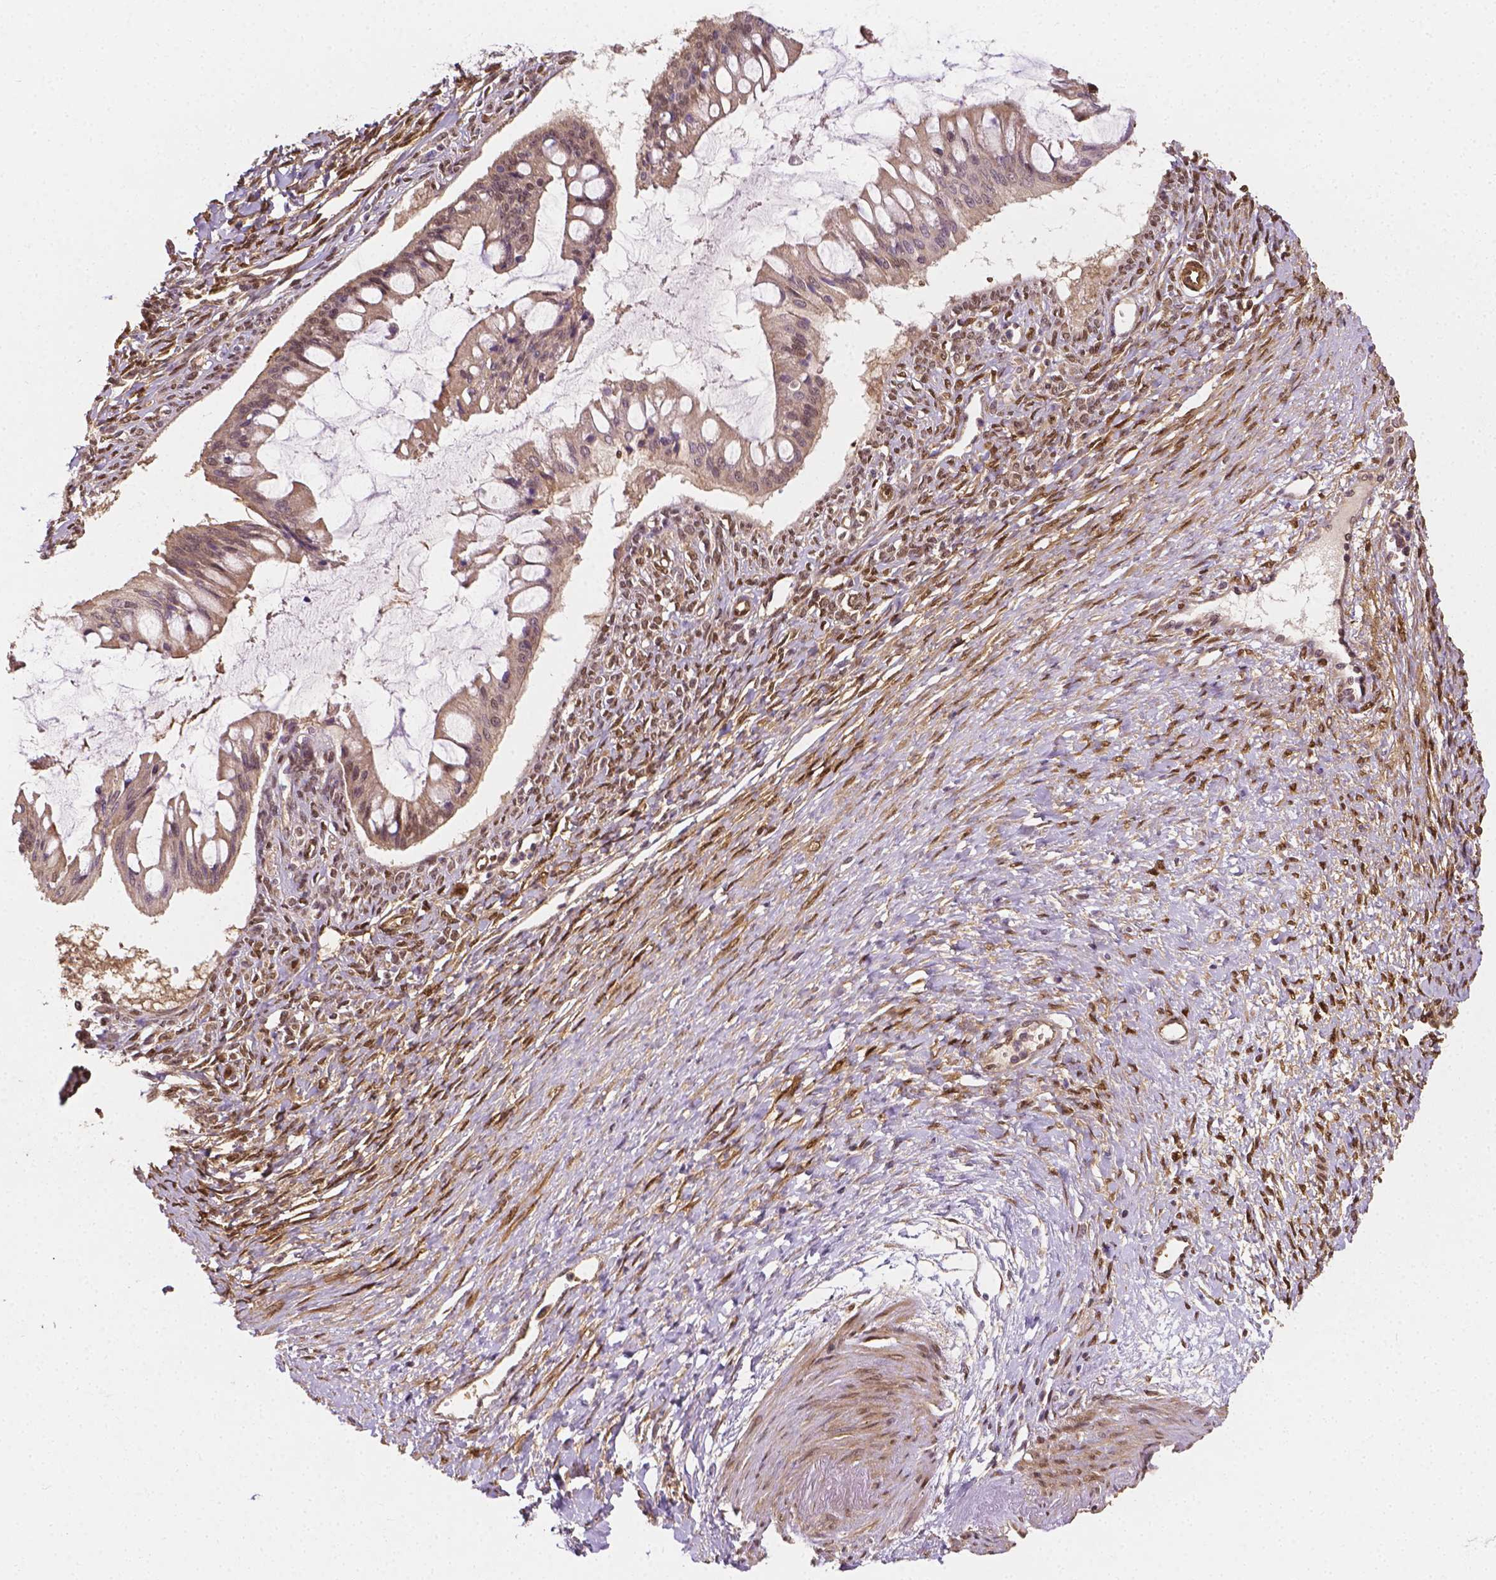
{"staining": {"intensity": "negative", "quantity": "none", "location": "none"}, "tissue": "ovarian cancer", "cell_type": "Tumor cells", "image_type": "cancer", "snomed": [{"axis": "morphology", "description": "Cystadenocarcinoma, mucinous, NOS"}, {"axis": "topography", "description": "Ovary"}], "caption": "There is no significant expression in tumor cells of ovarian mucinous cystadenocarcinoma.", "gene": "YAP1", "patient": {"sex": "female", "age": 73}}